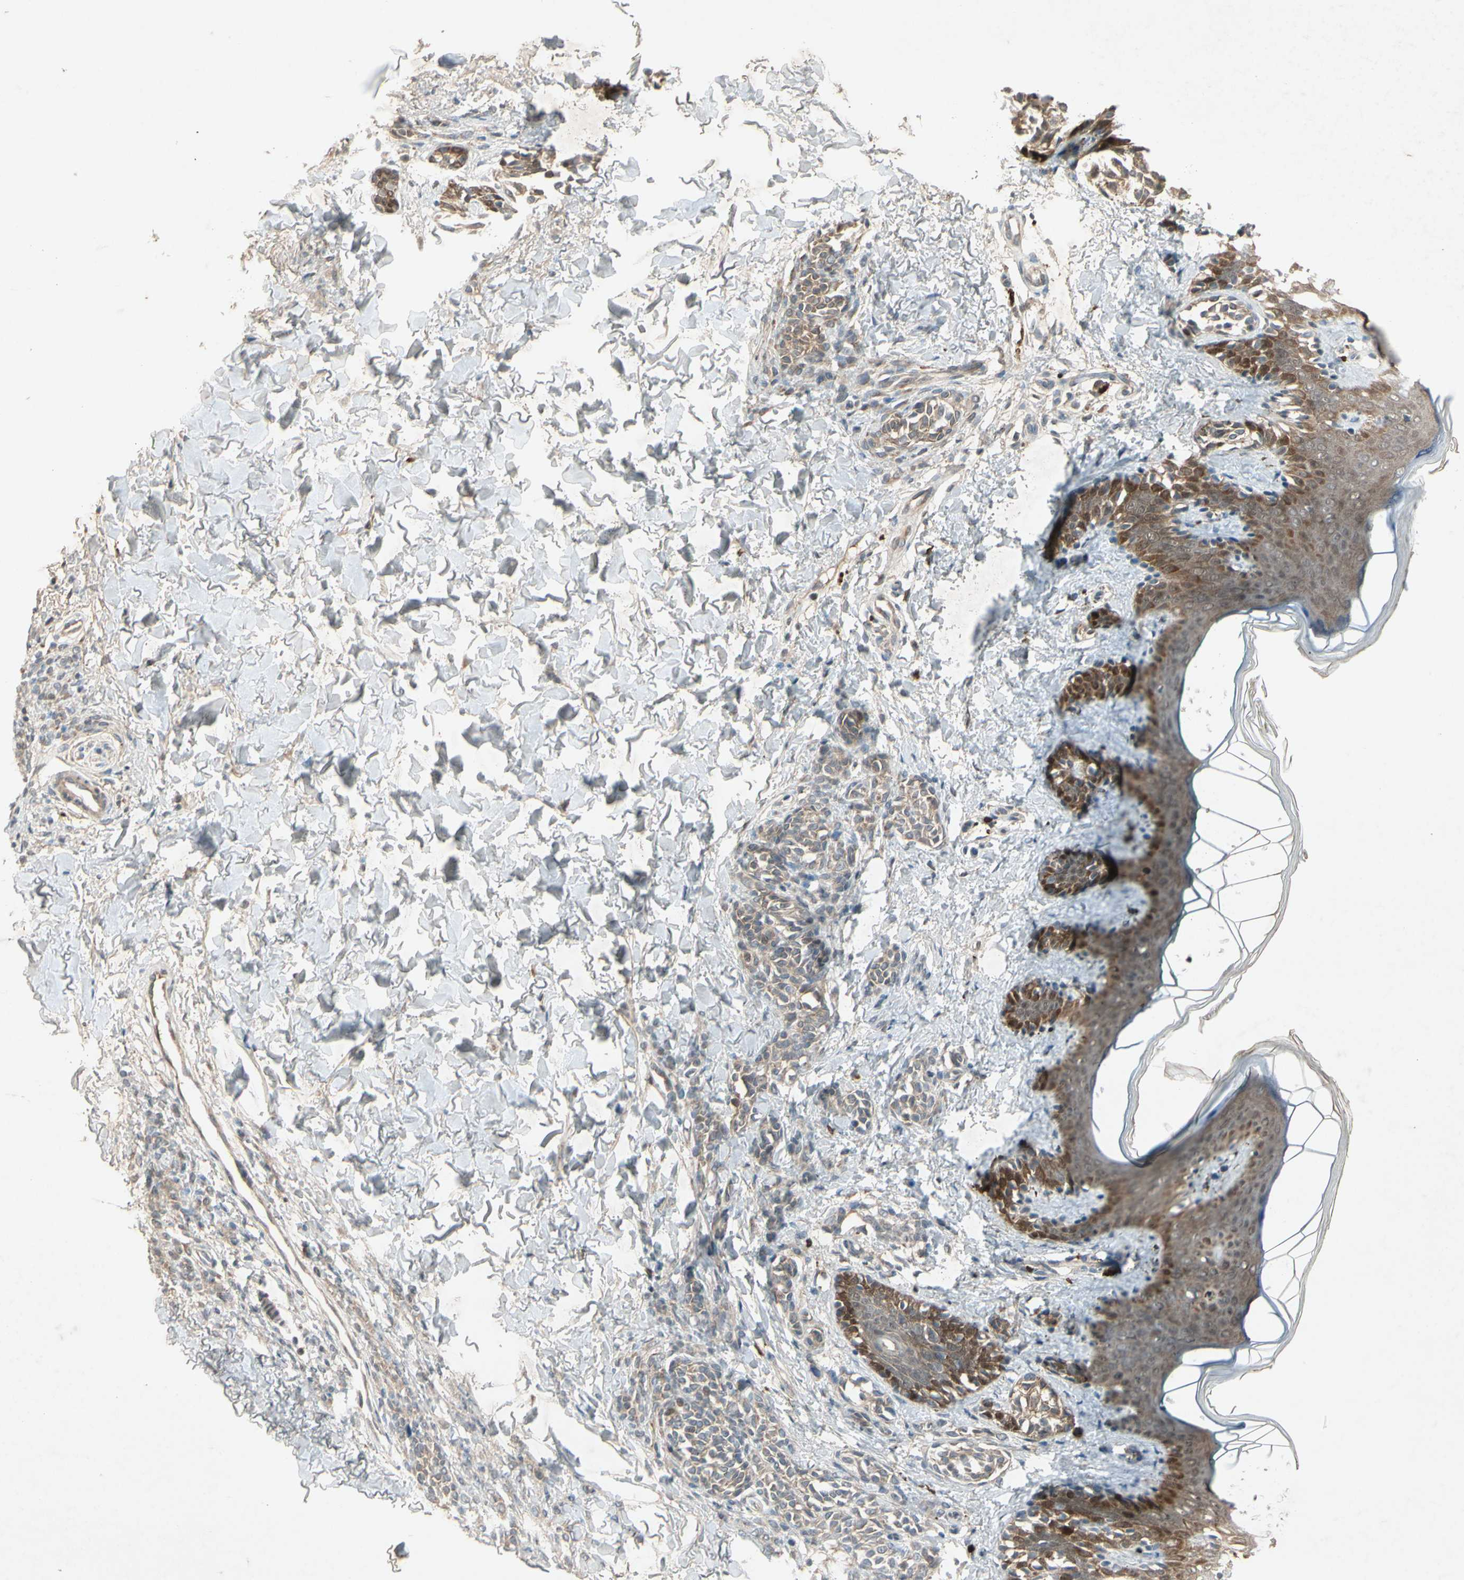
{"staining": {"intensity": "negative", "quantity": "none", "location": "none"}, "tissue": "skin", "cell_type": "Fibroblasts", "image_type": "normal", "snomed": [{"axis": "morphology", "description": "Normal tissue, NOS"}, {"axis": "topography", "description": "Skin"}], "caption": "DAB immunohistochemical staining of normal human skin exhibits no significant expression in fibroblasts.", "gene": "FHDC1", "patient": {"sex": "male", "age": 16}}